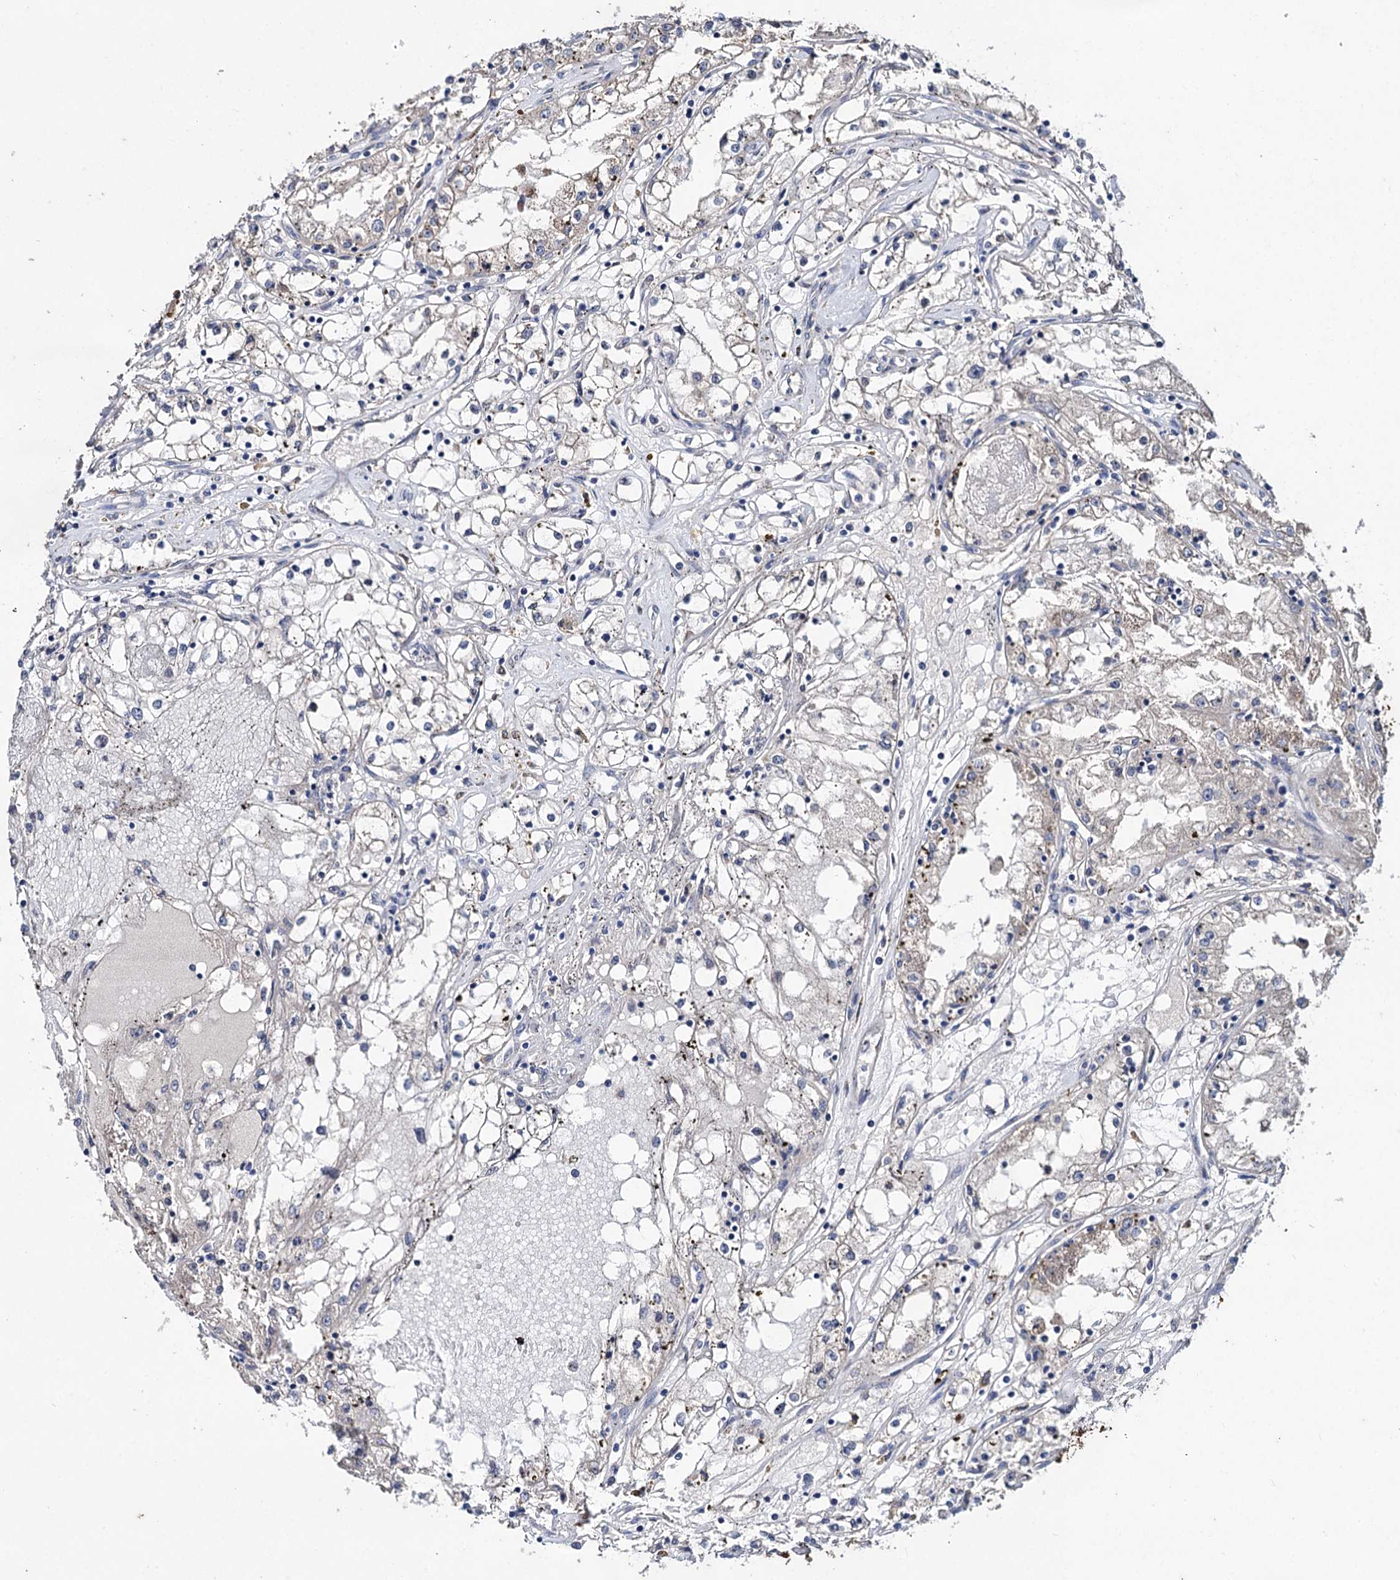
{"staining": {"intensity": "negative", "quantity": "none", "location": "none"}, "tissue": "renal cancer", "cell_type": "Tumor cells", "image_type": "cancer", "snomed": [{"axis": "morphology", "description": "Adenocarcinoma, NOS"}, {"axis": "topography", "description": "Kidney"}], "caption": "Human adenocarcinoma (renal) stained for a protein using immunohistochemistry (IHC) demonstrates no expression in tumor cells.", "gene": "CLPB", "patient": {"sex": "male", "age": 56}}